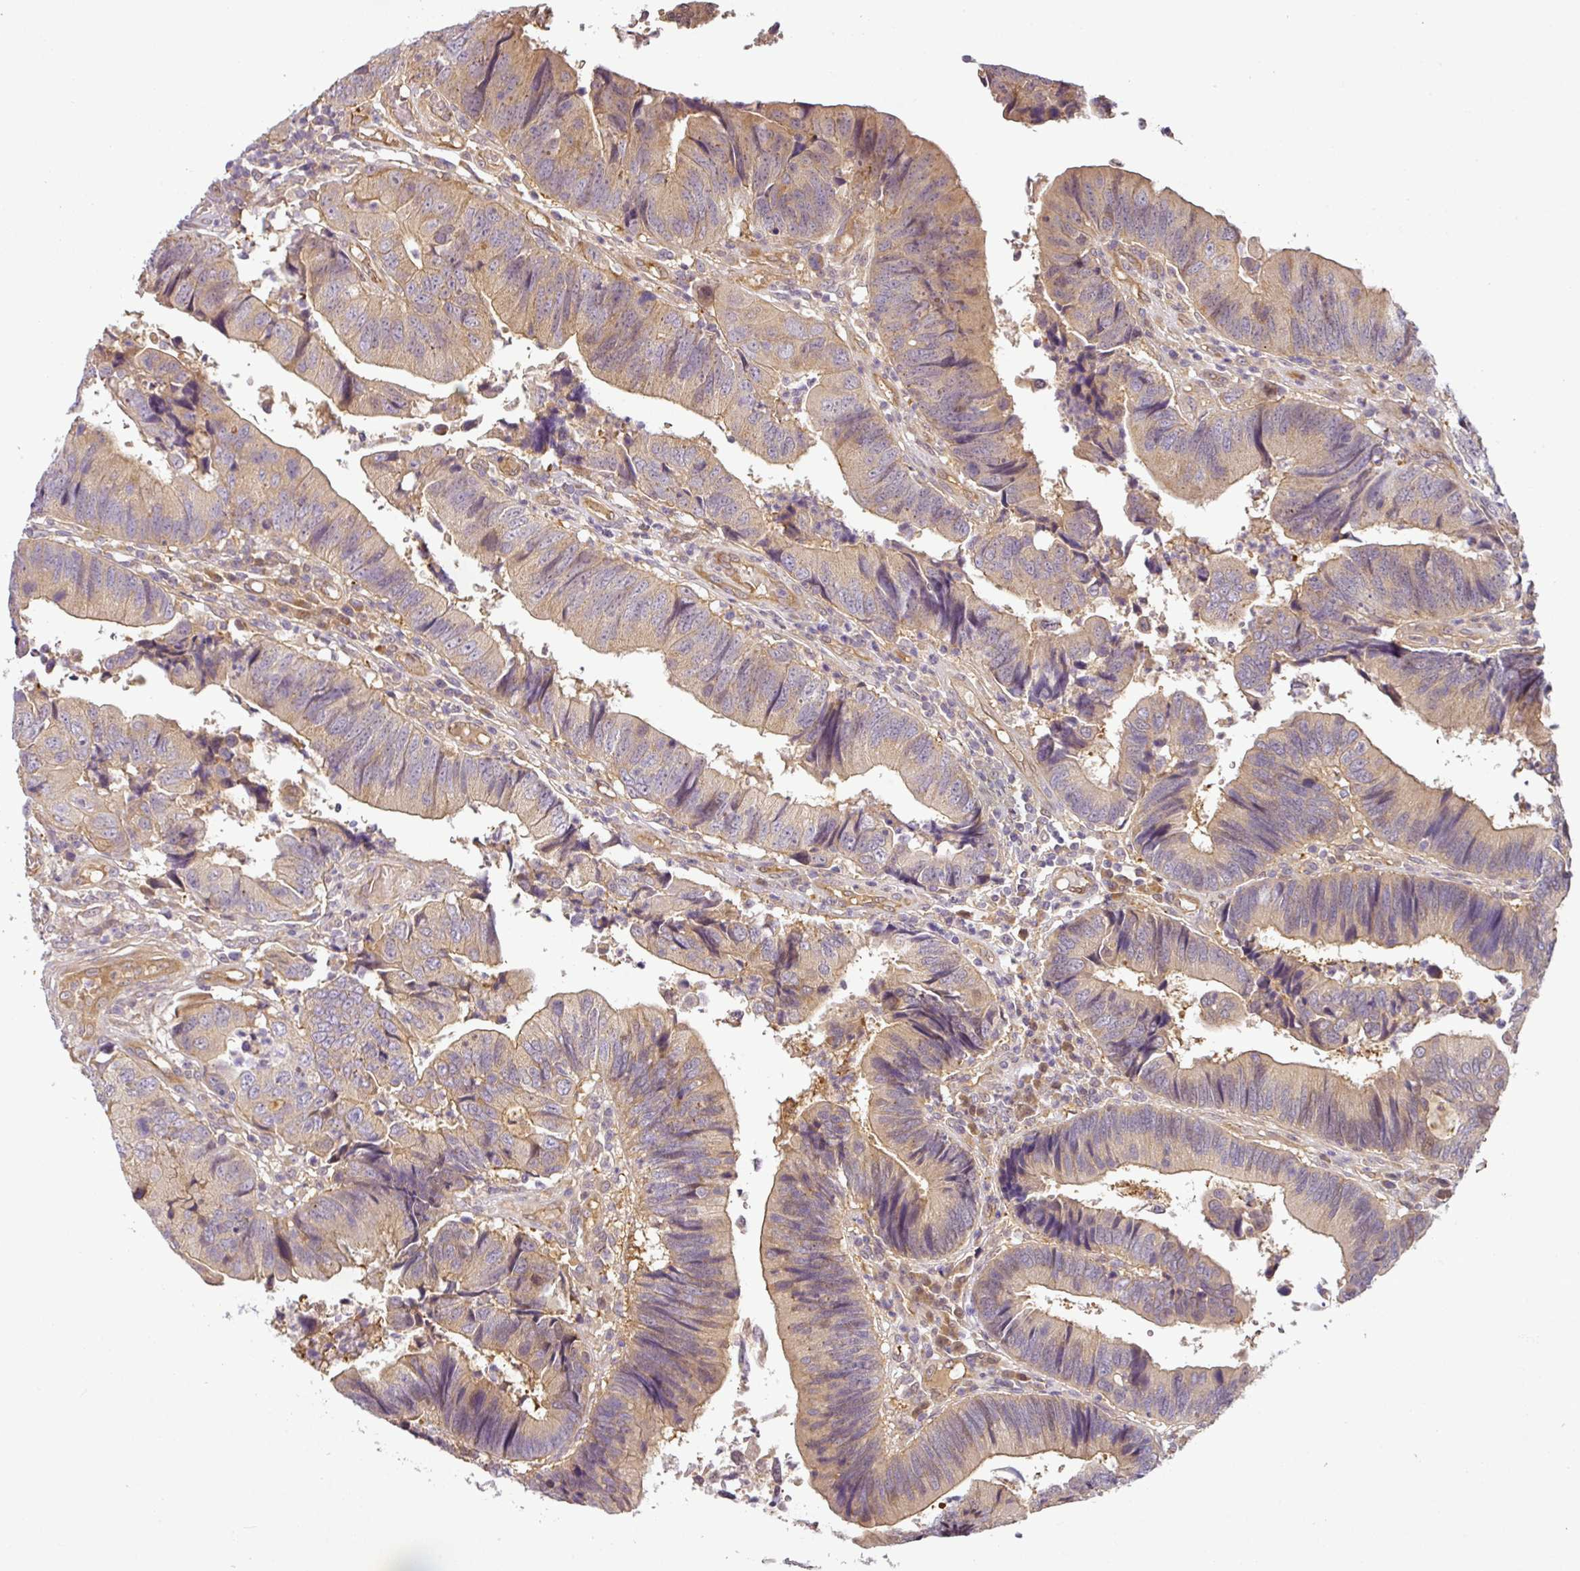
{"staining": {"intensity": "weak", "quantity": "<25%", "location": "cytoplasmic/membranous"}, "tissue": "colorectal cancer", "cell_type": "Tumor cells", "image_type": "cancer", "snomed": [{"axis": "morphology", "description": "Adenocarcinoma, NOS"}, {"axis": "topography", "description": "Colon"}], "caption": "Human colorectal adenocarcinoma stained for a protein using immunohistochemistry (IHC) exhibits no staining in tumor cells.", "gene": "ANKRD18A", "patient": {"sex": "female", "age": 67}}